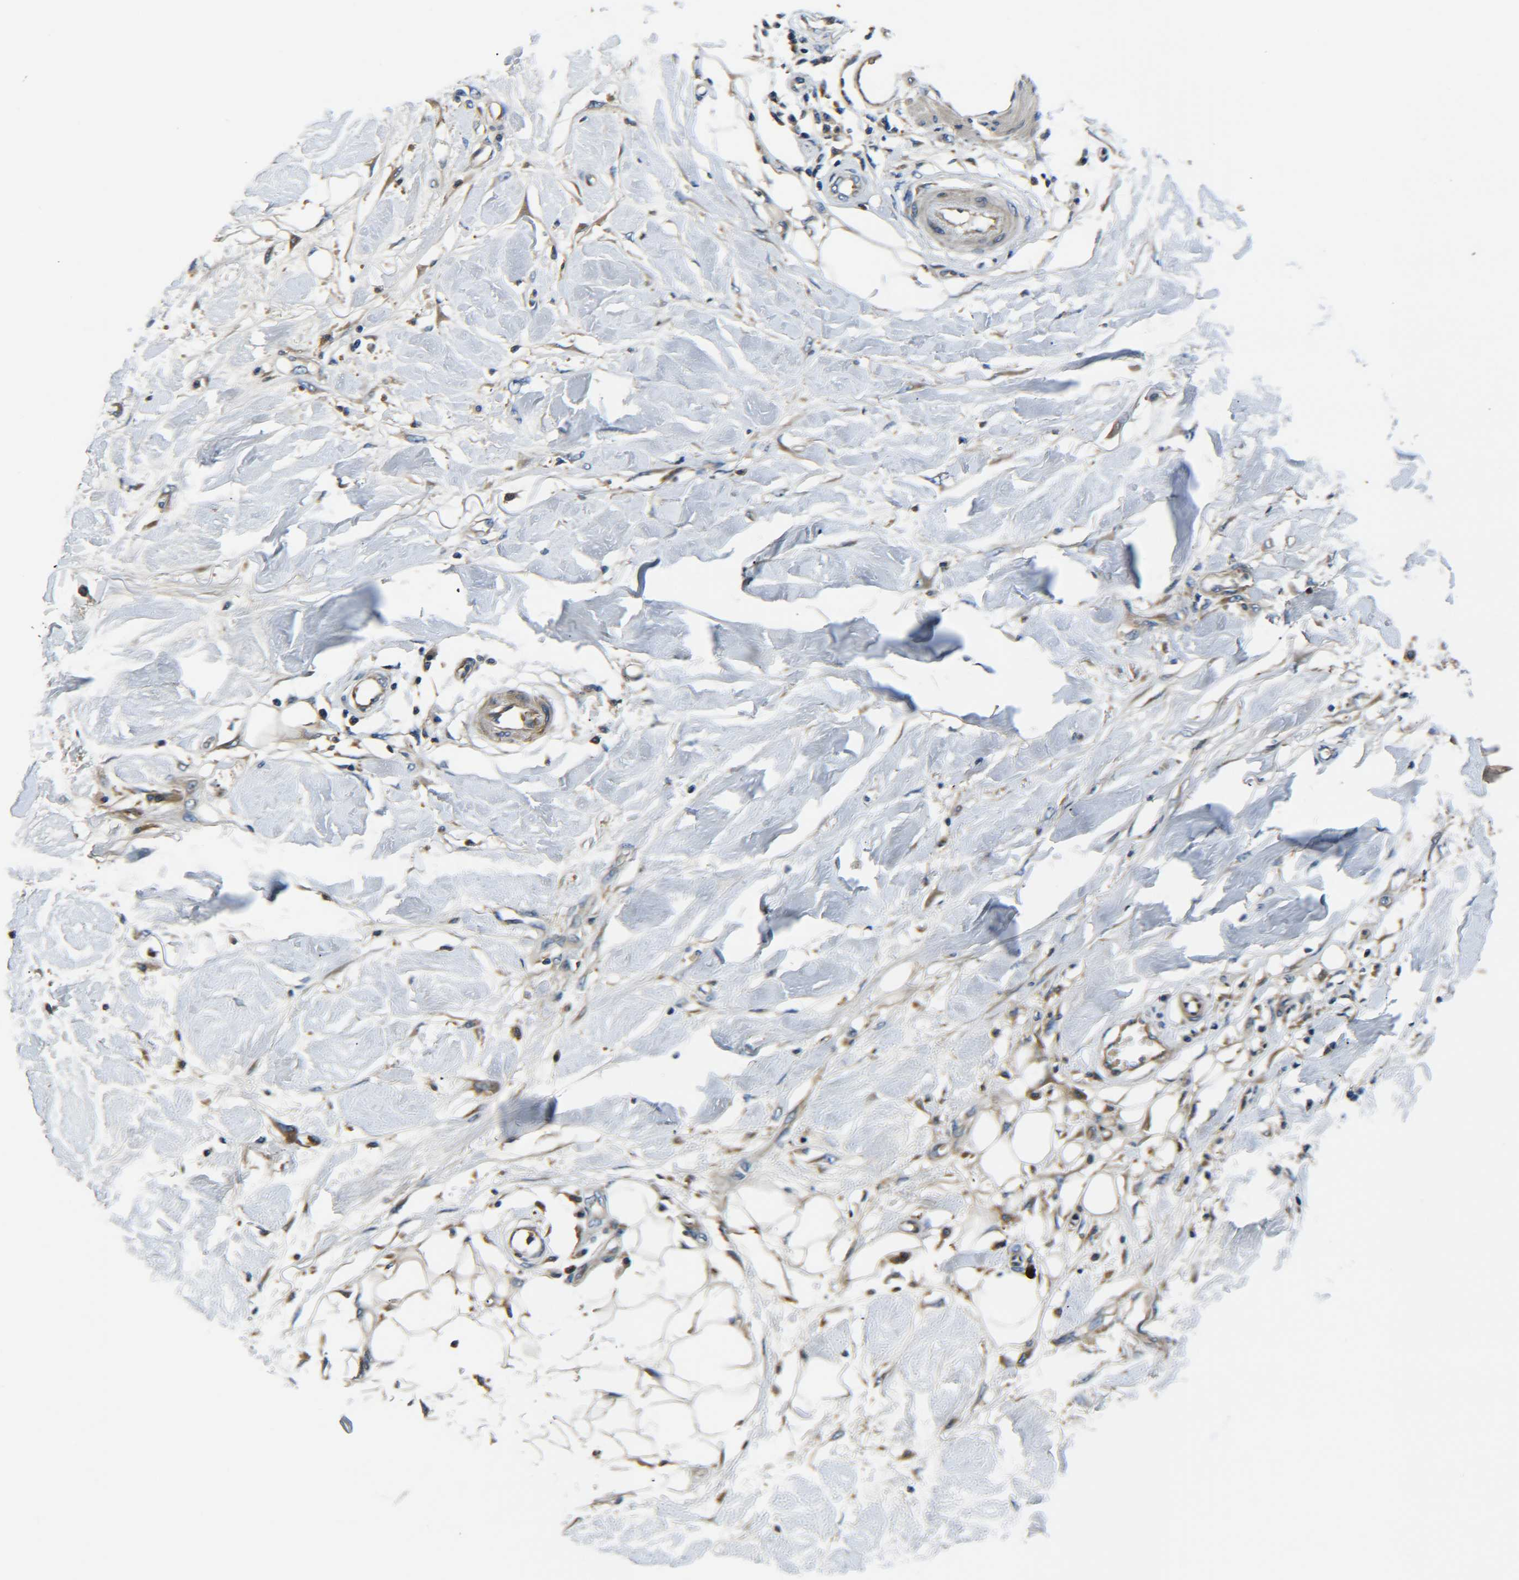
{"staining": {"intensity": "moderate", "quantity": "25%-75%", "location": "cytoplasmic/membranous"}, "tissue": "adipose tissue", "cell_type": "Adipocytes", "image_type": "normal", "snomed": [{"axis": "morphology", "description": "Normal tissue, NOS"}, {"axis": "morphology", "description": "Squamous cell carcinoma, NOS"}, {"axis": "topography", "description": "Skin"}, {"axis": "topography", "description": "Peripheral nerve tissue"}], "caption": "Adipocytes exhibit medium levels of moderate cytoplasmic/membranous expression in about 25%-75% of cells in unremarkable human adipose tissue.", "gene": "RAB1B", "patient": {"sex": "male", "age": 83}}